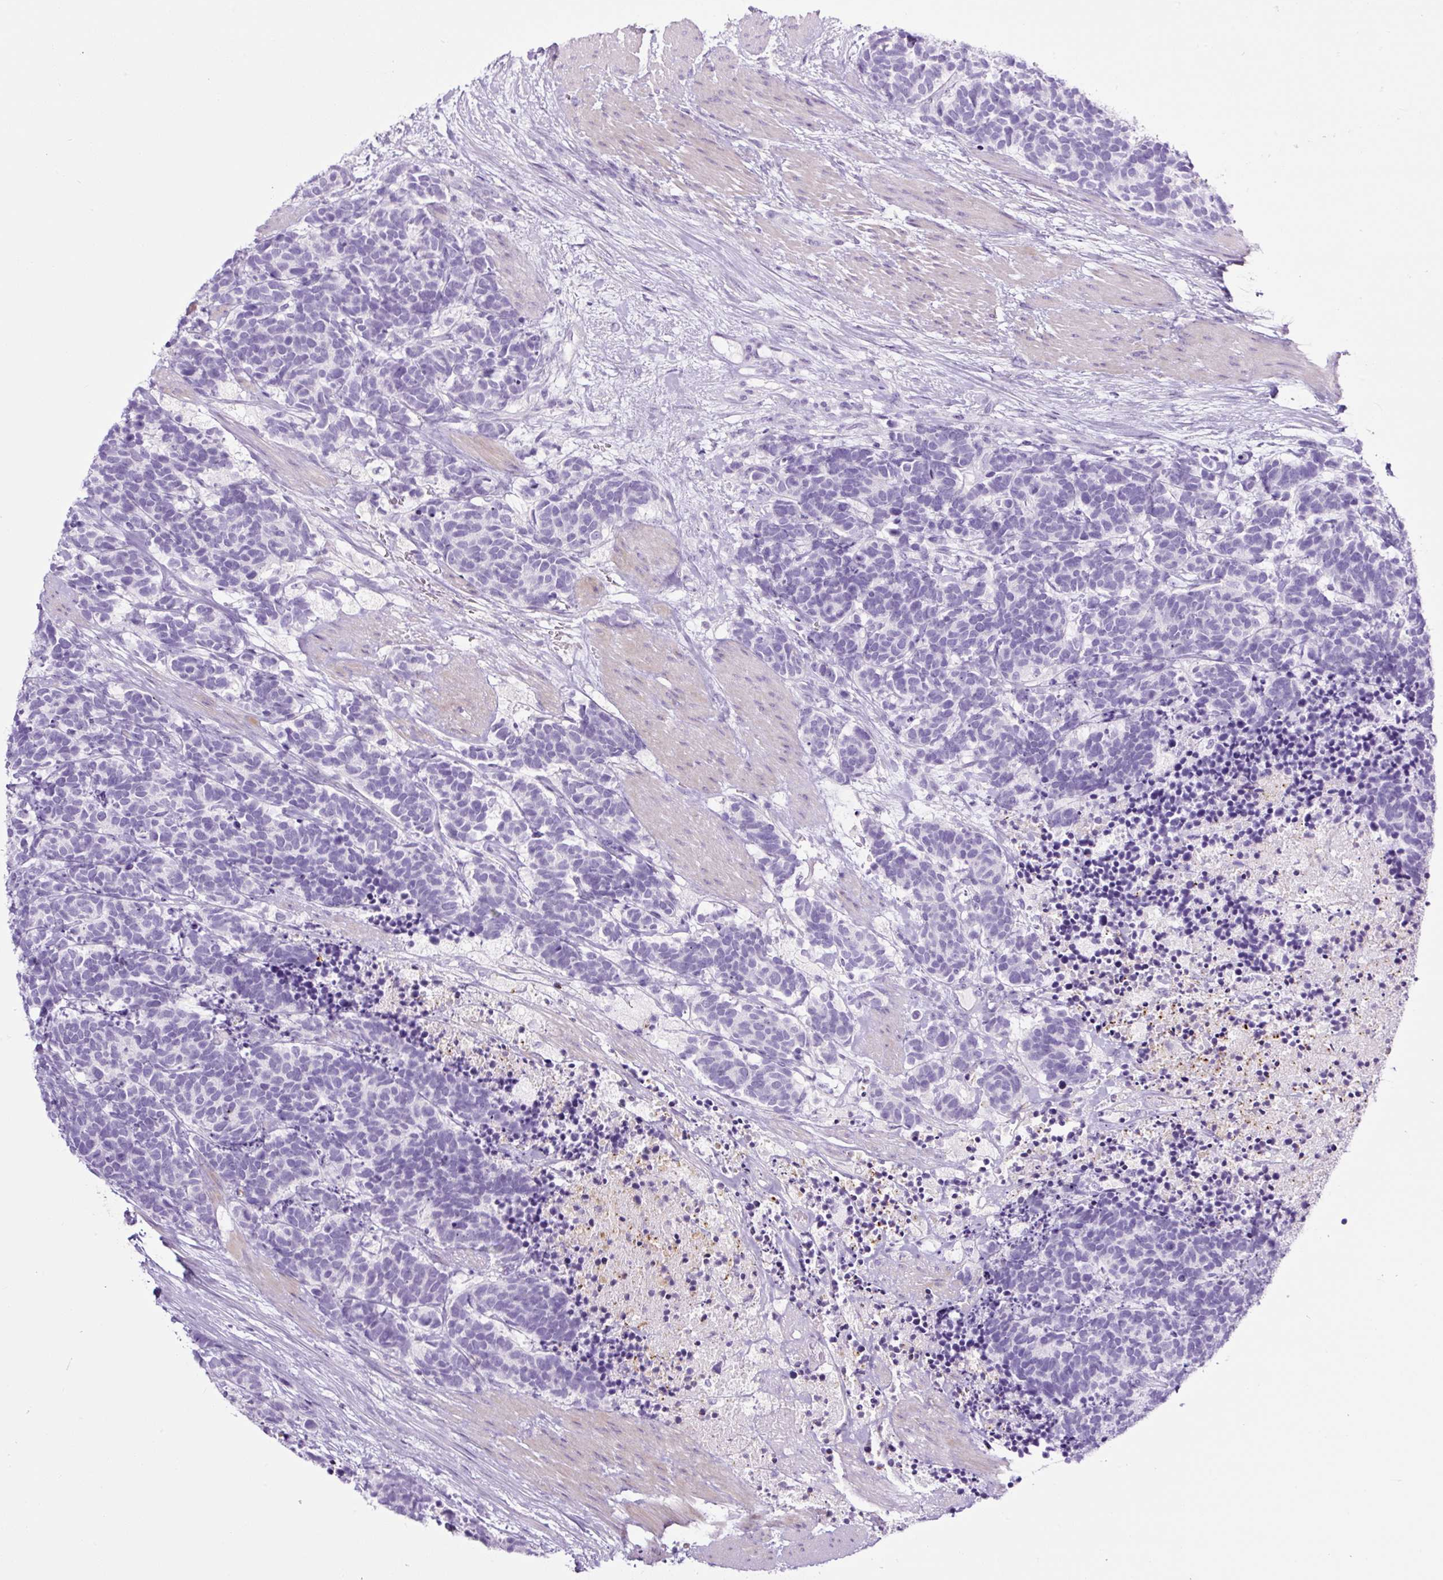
{"staining": {"intensity": "negative", "quantity": "none", "location": "none"}, "tissue": "carcinoid", "cell_type": "Tumor cells", "image_type": "cancer", "snomed": [{"axis": "morphology", "description": "Carcinoma, NOS"}, {"axis": "morphology", "description": "Carcinoid, malignant, NOS"}, {"axis": "topography", "description": "Prostate"}], "caption": "Protein analysis of carcinoid displays no significant expression in tumor cells.", "gene": "RNF212B", "patient": {"sex": "male", "age": 57}}